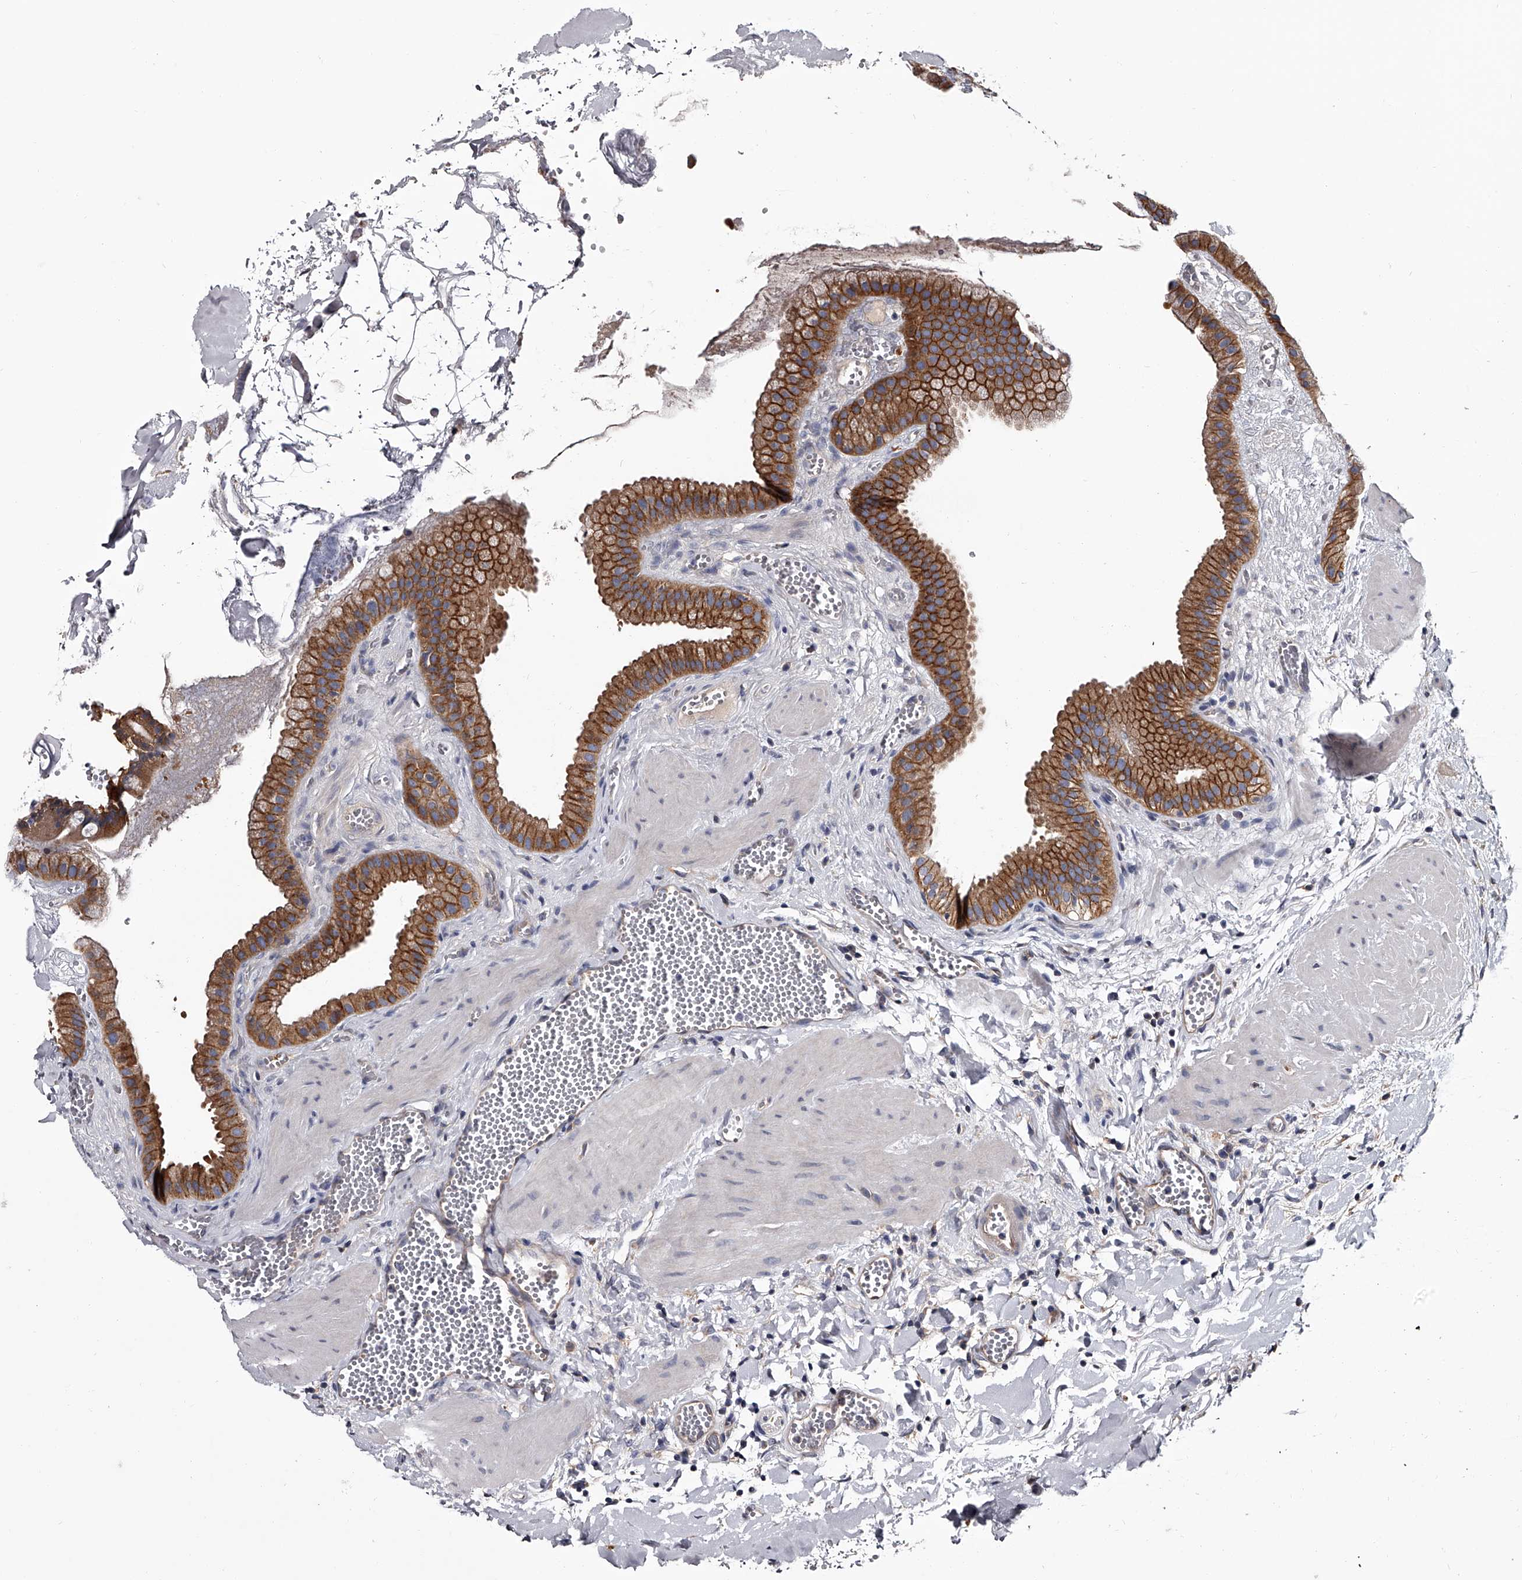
{"staining": {"intensity": "moderate", "quantity": ">75%", "location": "cytoplasmic/membranous"}, "tissue": "gallbladder", "cell_type": "Glandular cells", "image_type": "normal", "snomed": [{"axis": "morphology", "description": "Normal tissue, NOS"}, {"axis": "topography", "description": "Gallbladder"}], "caption": "The photomicrograph shows staining of benign gallbladder, revealing moderate cytoplasmic/membranous protein expression (brown color) within glandular cells.", "gene": "GAPVD1", "patient": {"sex": "male", "age": 55}}